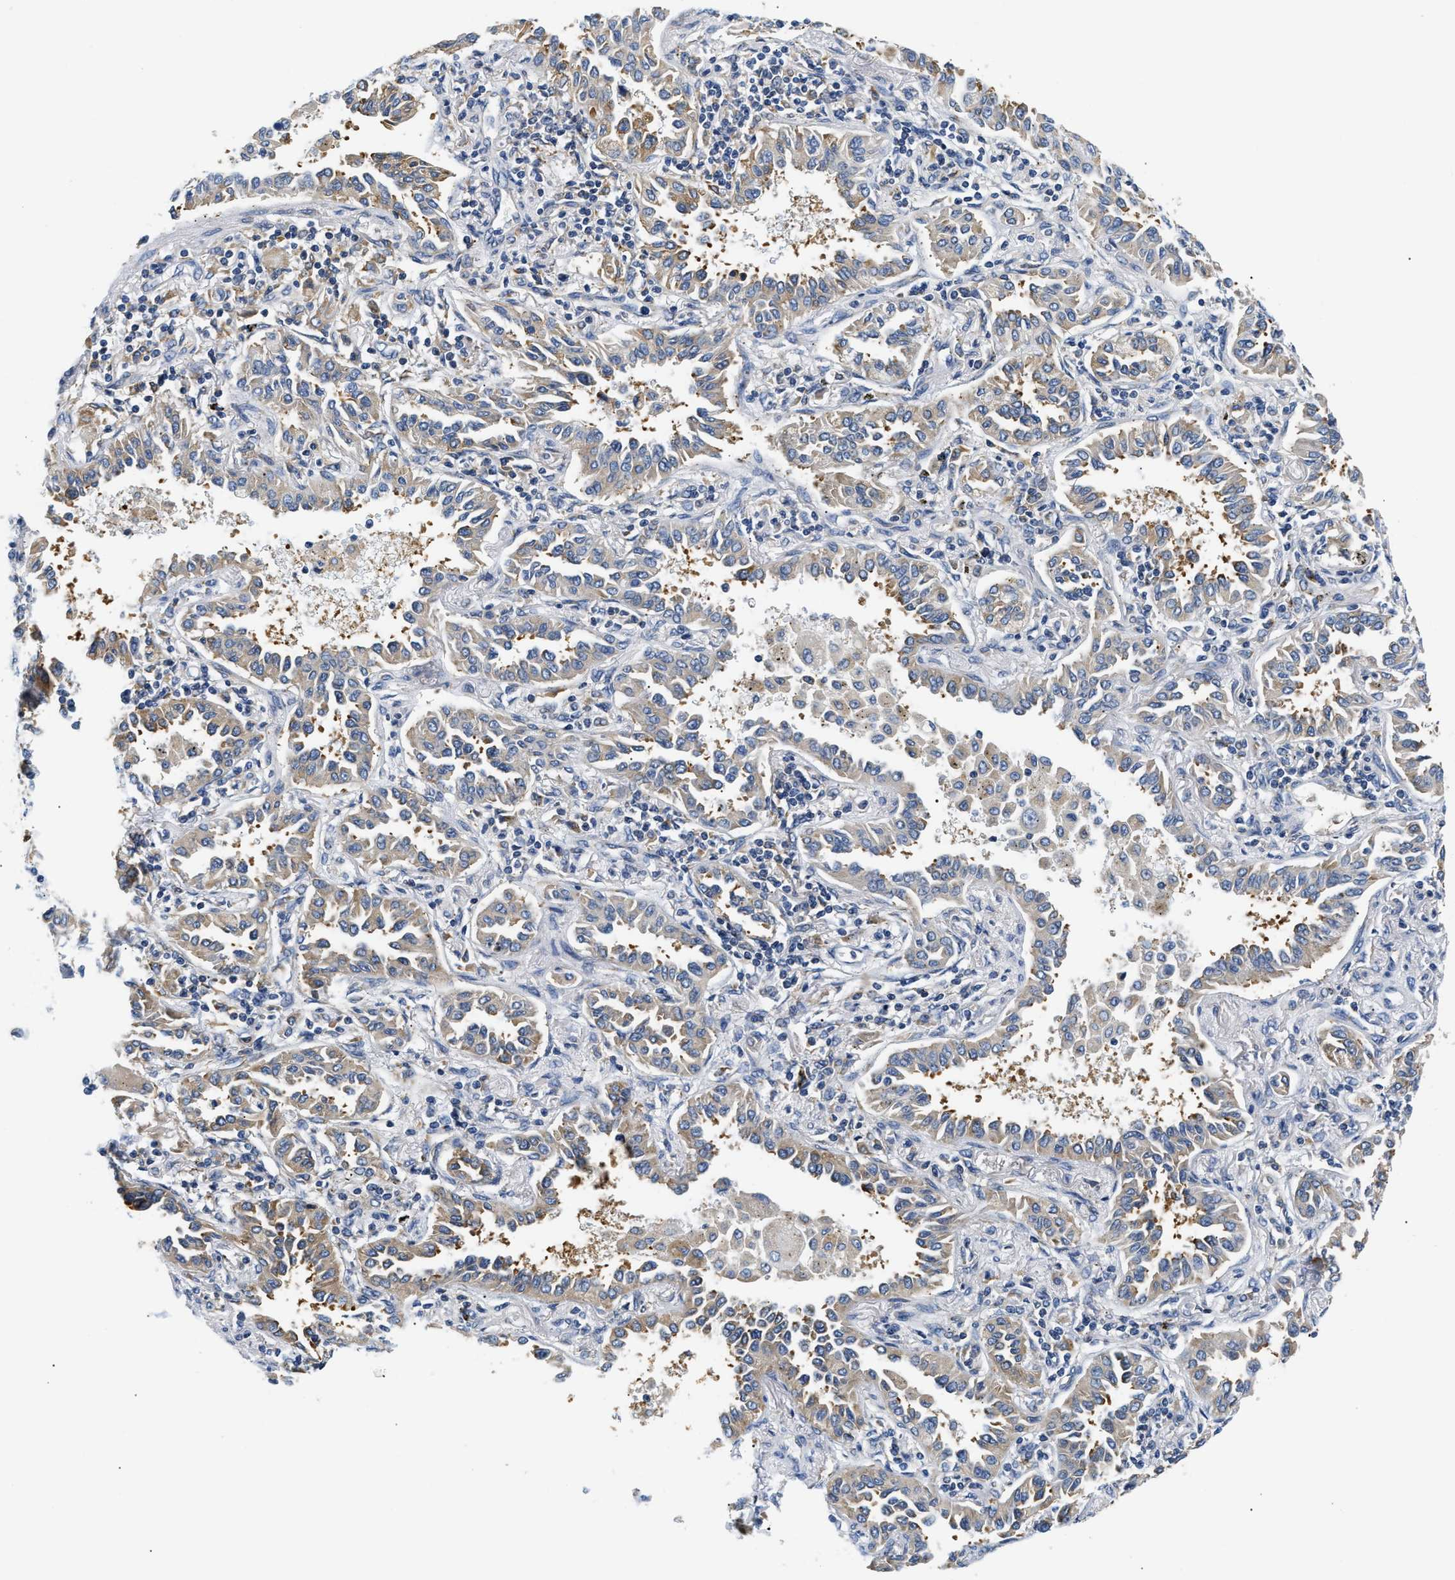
{"staining": {"intensity": "weak", "quantity": "25%-75%", "location": "cytoplasmic/membranous"}, "tissue": "lung cancer", "cell_type": "Tumor cells", "image_type": "cancer", "snomed": [{"axis": "morphology", "description": "Normal tissue, NOS"}, {"axis": "morphology", "description": "Adenocarcinoma, NOS"}, {"axis": "topography", "description": "Lung"}], "caption": "Human adenocarcinoma (lung) stained for a protein (brown) shows weak cytoplasmic/membranous positive staining in about 25%-75% of tumor cells.", "gene": "HDHD3", "patient": {"sex": "male", "age": 59}}